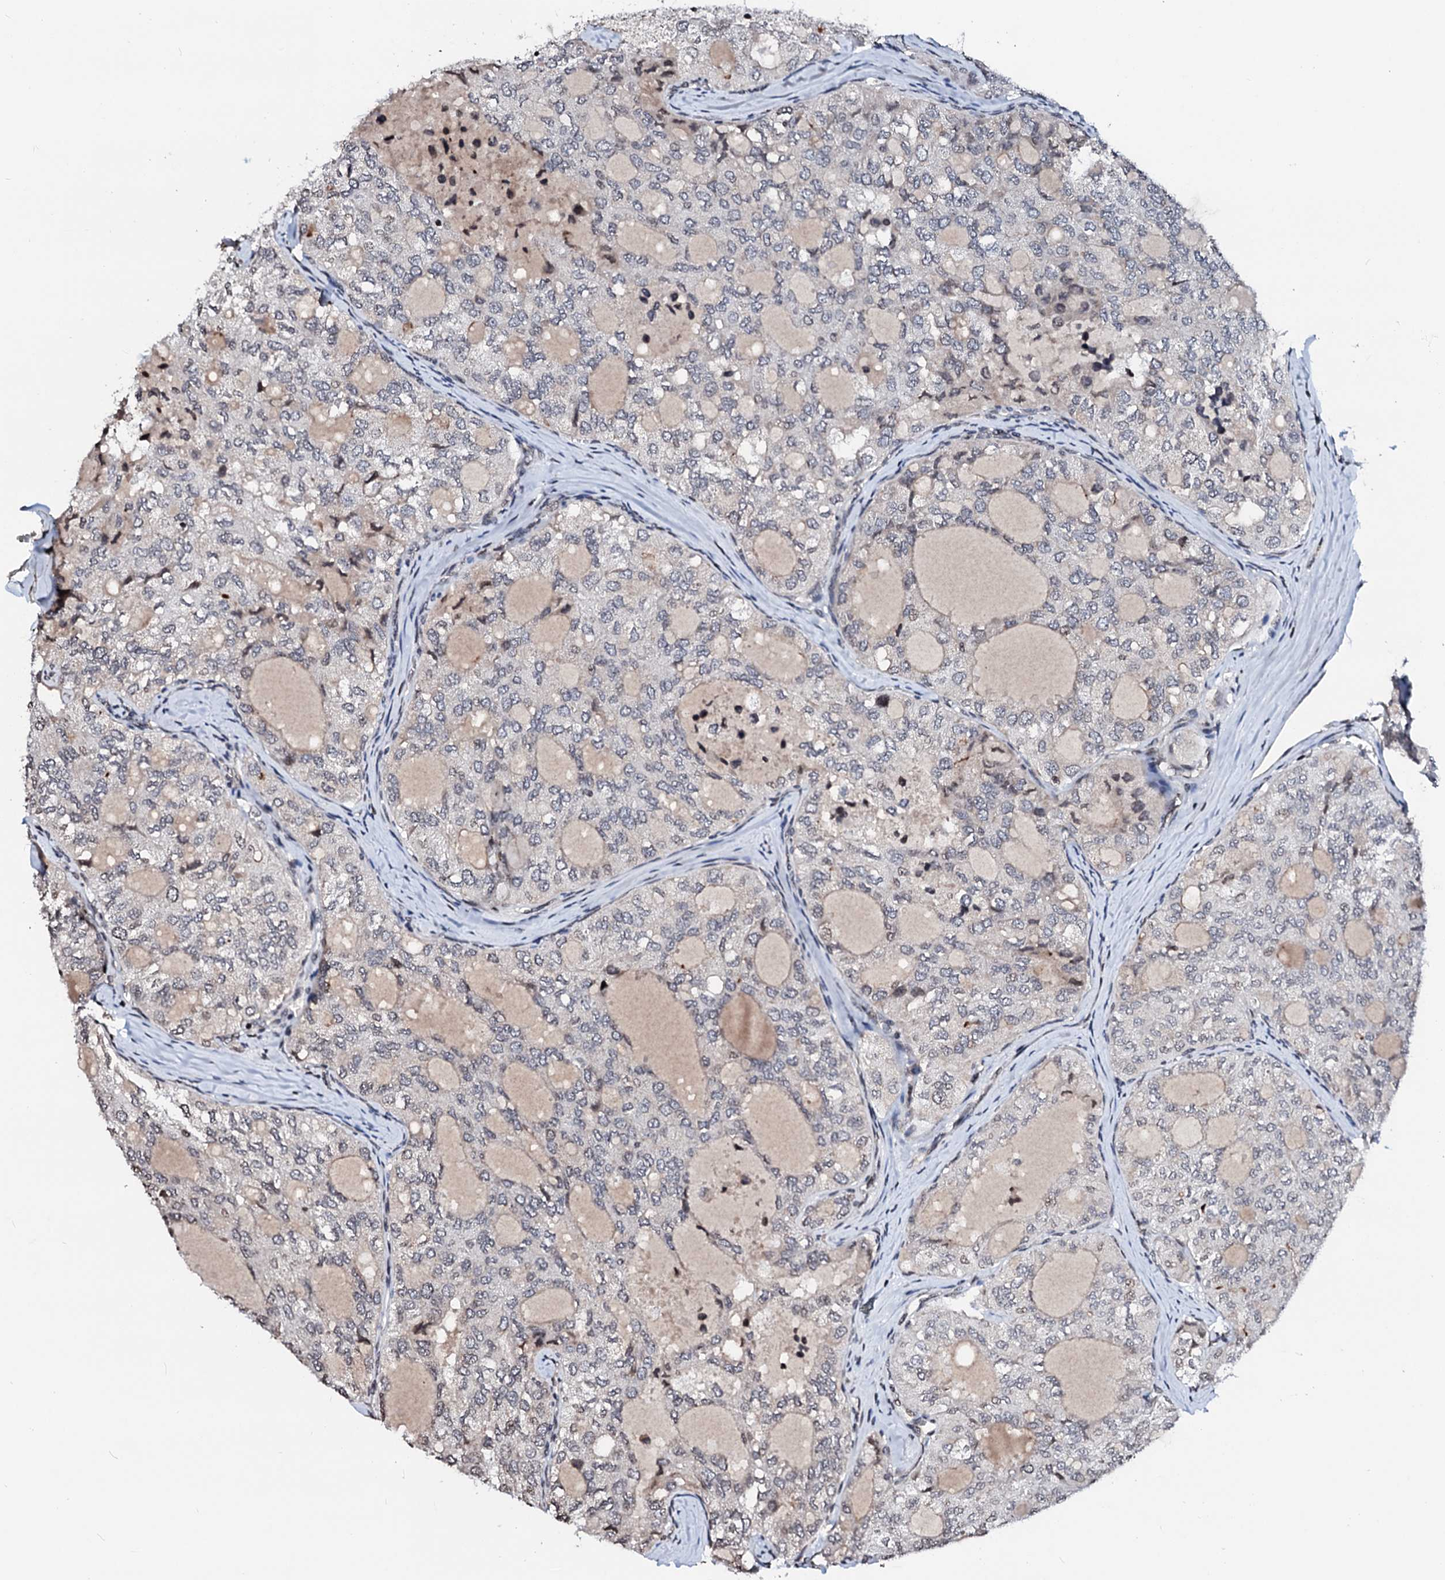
{"staining": {"intensity": "negative", "quantity": "none", "location": "none"}, "tissue": "thyroid cancer", "cell_type": "Tumor cells", "image_type": "cancer", "snomed": [{"axis": "morphology", "description": "Follicular adenoma carcinoma, NOS"}, {"axis": "topography", "description": "Thyroid gland"}], "caption": "A histopathology image of human thyroid cancer is negative for staining in tumor cells.", "gene": "LSM11", "patient": {"sex": "male", "age": 75}}